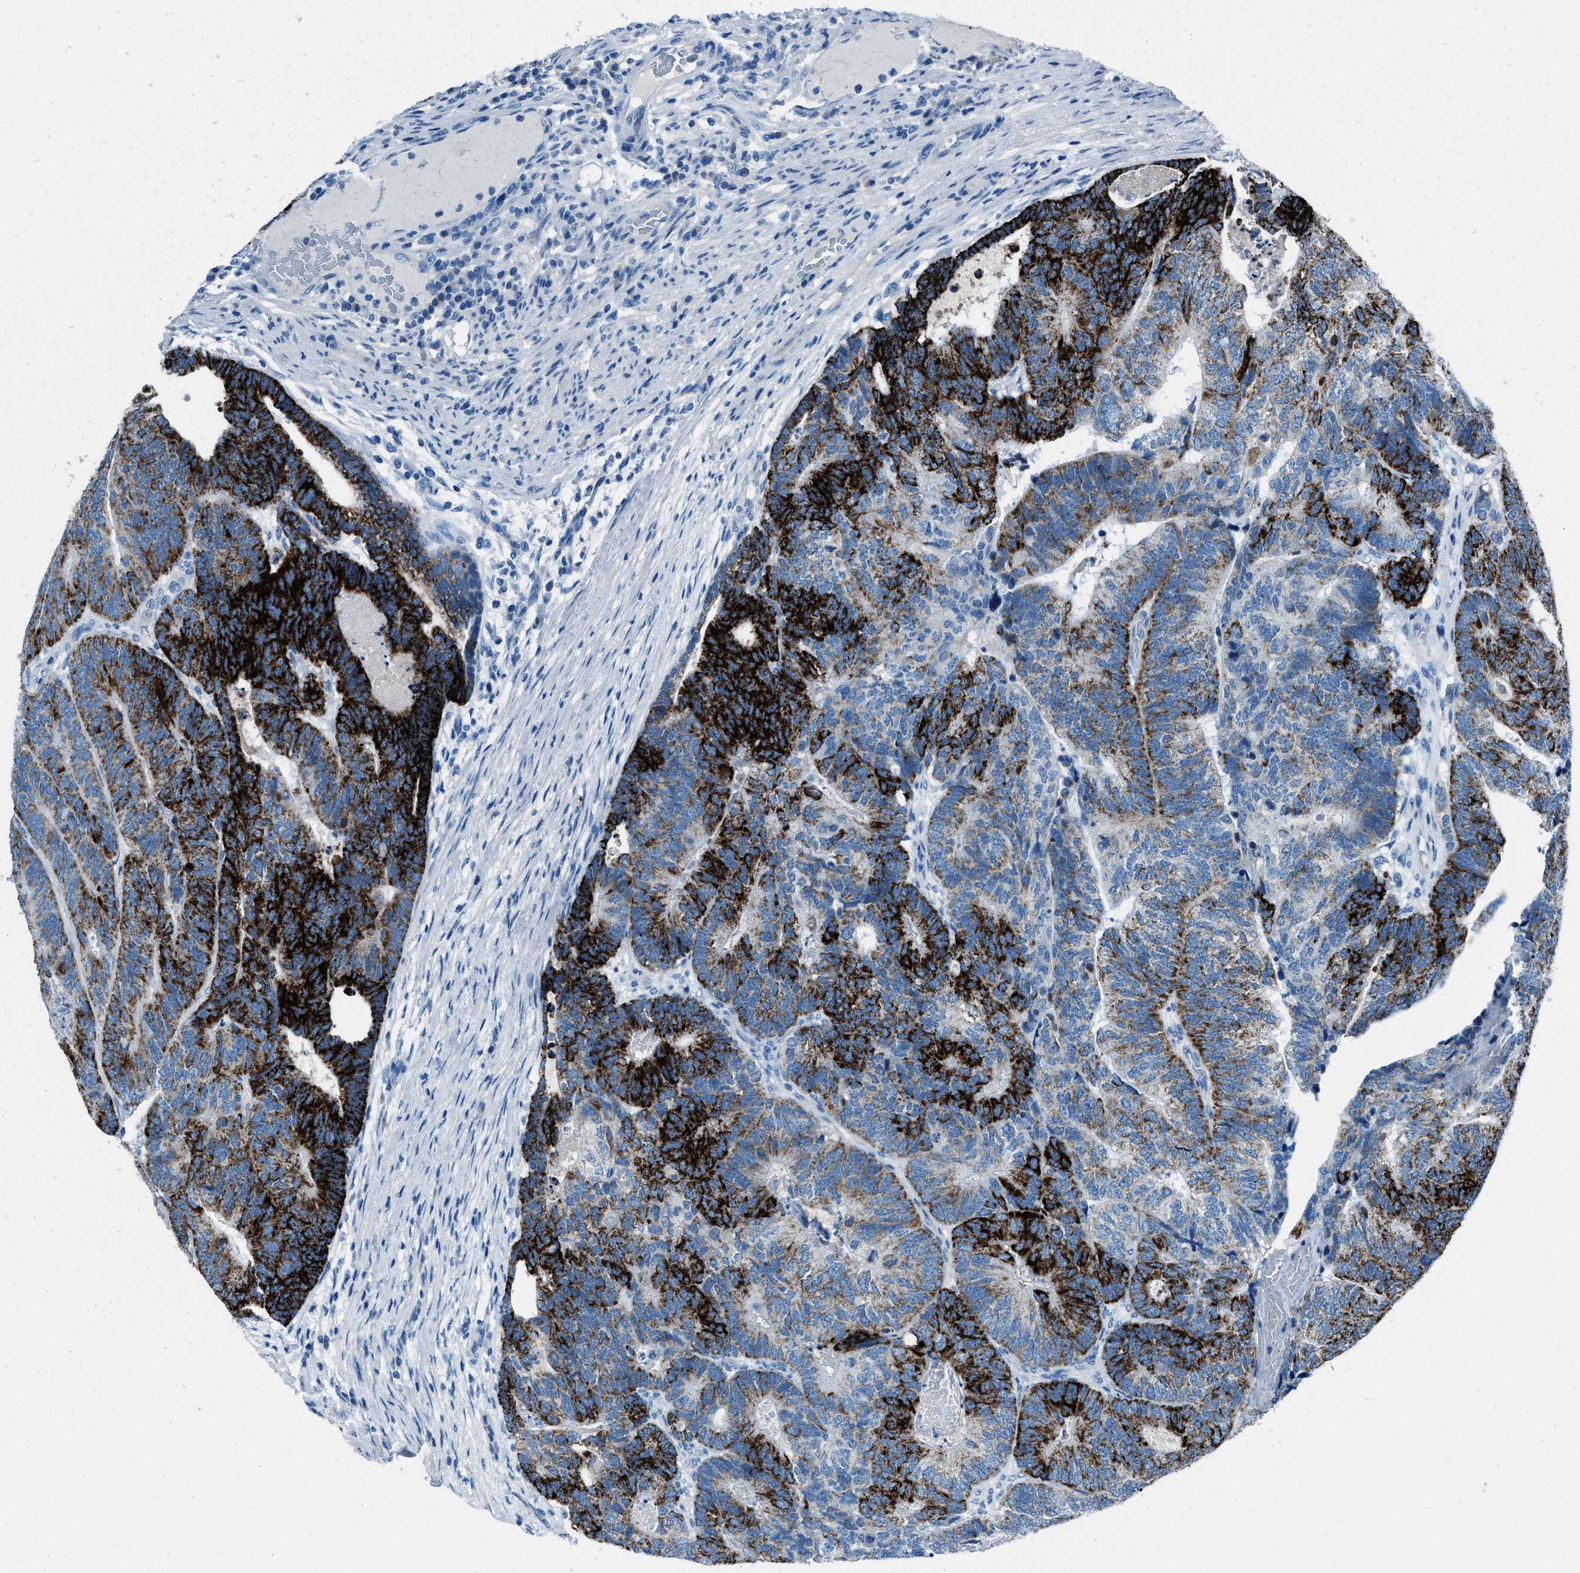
{"staining": {"intensity": "strong", "quantity": ">75%", "location": "cytoplasmic/membranous"}, "tissue": "colorectal cancer", "cell_type": "Tumor cells", "image_type": "cancer", "snomed": [{"axis": "morphology", "description": "Adenocarcinoma, NOS"}, {"axis": "topography", "description": "Colon"}], "caption": "Strong cytoplasmic/membranous protein expression is appreciated in about >75% of tumor cells in colorectal adenocarcinoma.", "gene": "AMACR", "patient": {"sex": "female", "age": 67}}